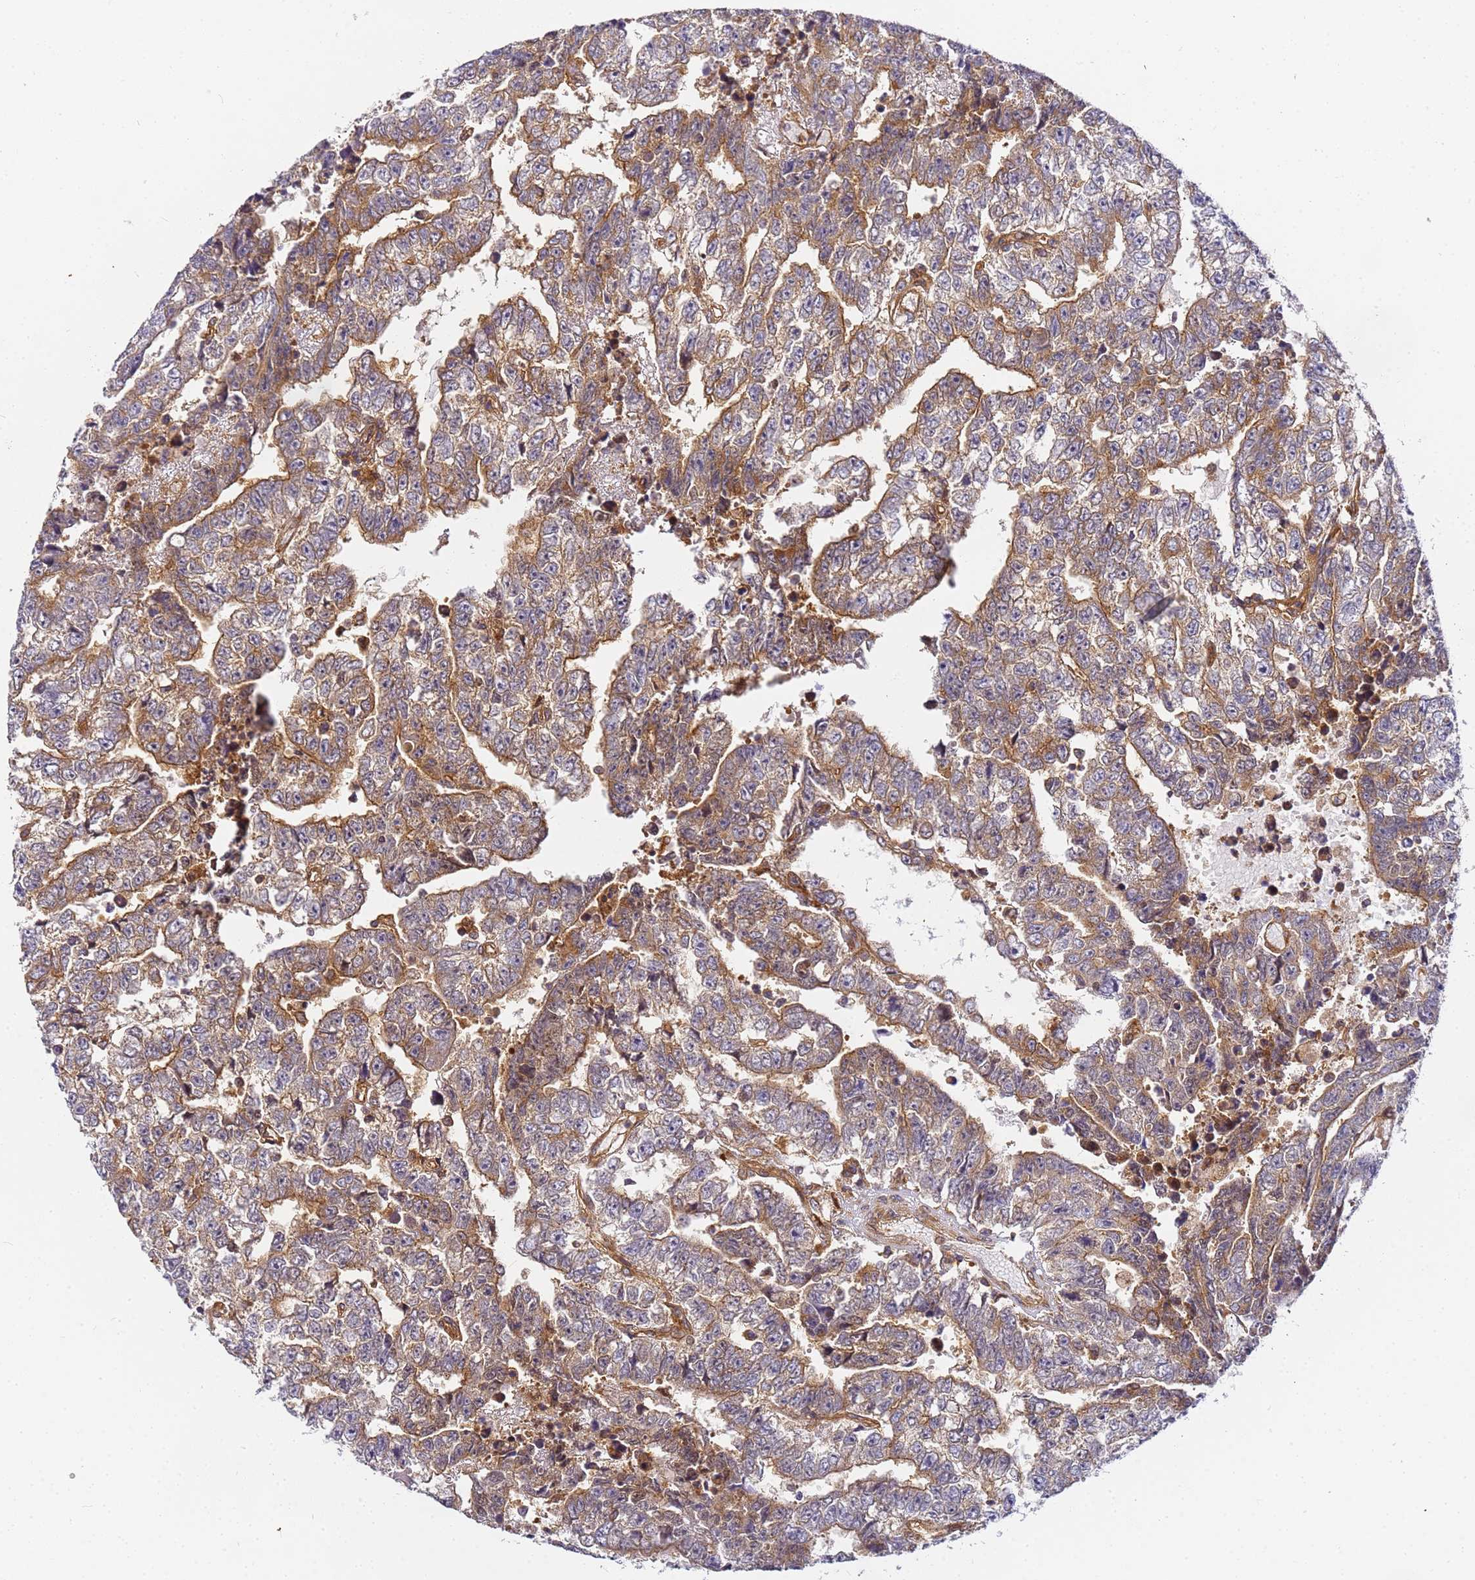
{"staining": {"intensity": "moderate", "quantity": ">75%", "location": "cytoplasmic/membranous"}, "tissue": "testis cancer", "cell_type": "Tumor cells", "image_type": "cancer", "snomed": [{"axis": "morphology", "description": "Carcinoma, Embryonal, NOS"}, {"axis": "topography", "description": "Testis"}], "caption": "High-power microscopy captured an IHC micrograph of testis cancer, revealing moderate cytoplasmic/membranous expression in approximately >75% of tumor cells. (Stains: DAB in brown, nuclei in blue, Microscopy: brightfield microscopy at high magnification).", "gene": "CHM", "patient": {"sex": "male", "age": 25}}